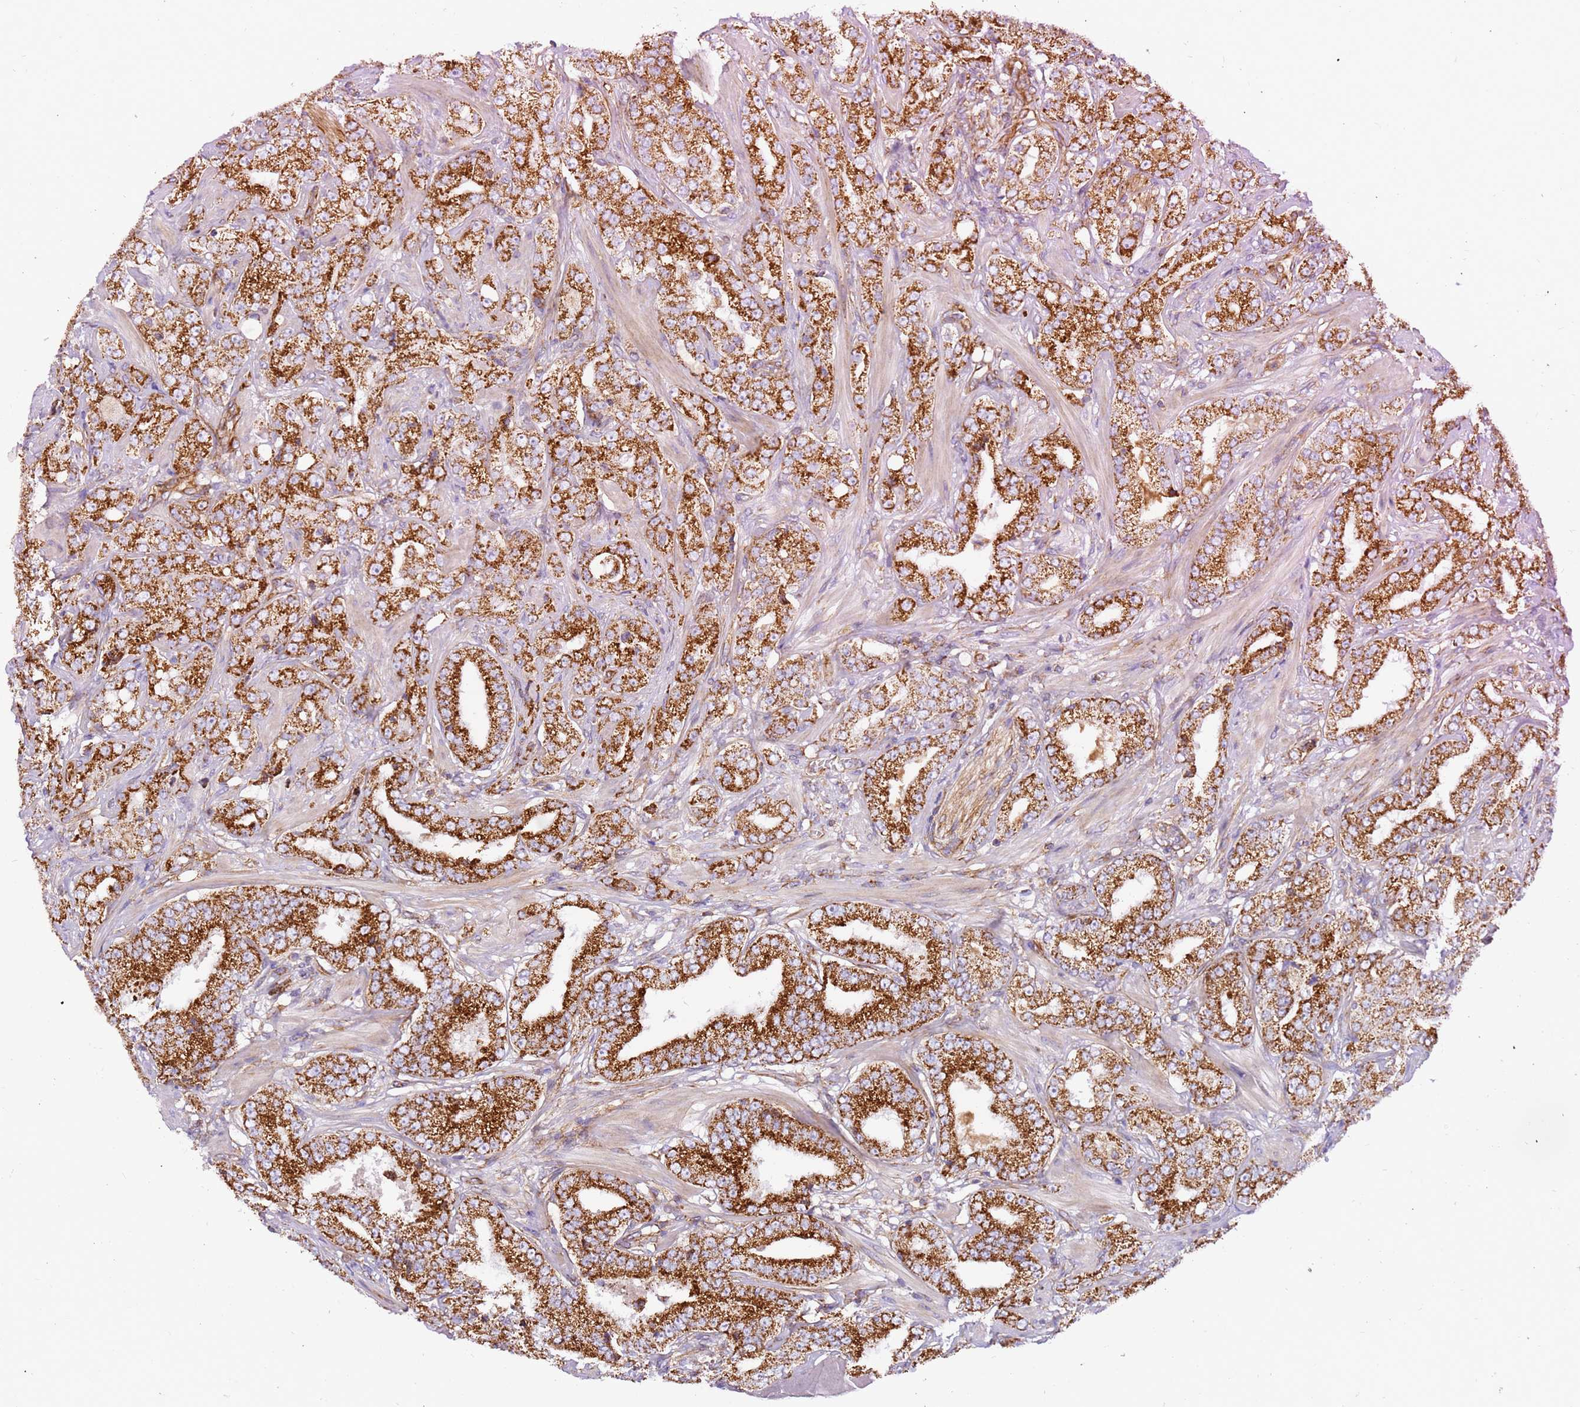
{"staining": {"intensity": "strong", "quantity": ">75%", "location": "cytoplasmic/membranous"}, "tissue": "prostate cancer", "cell_type": "Tumor cells", "image_type": "cancer", "snomed": [{"axis": "morphology", "description": "Adenocarcinoma, Low grade"}, {"axis": "topography", "description": "Prostate"}], "caption": "This micrograph displays prostate cancer stained with immunohistochemistry (IHC) to label a protein in brown. The cytoplasmic/membranous of tumor cells show strong positivity for the protein. Nuclei are counter-stained blue.", "gene": "MRPL20", "patient": {"sex": "male", "age": 67}}